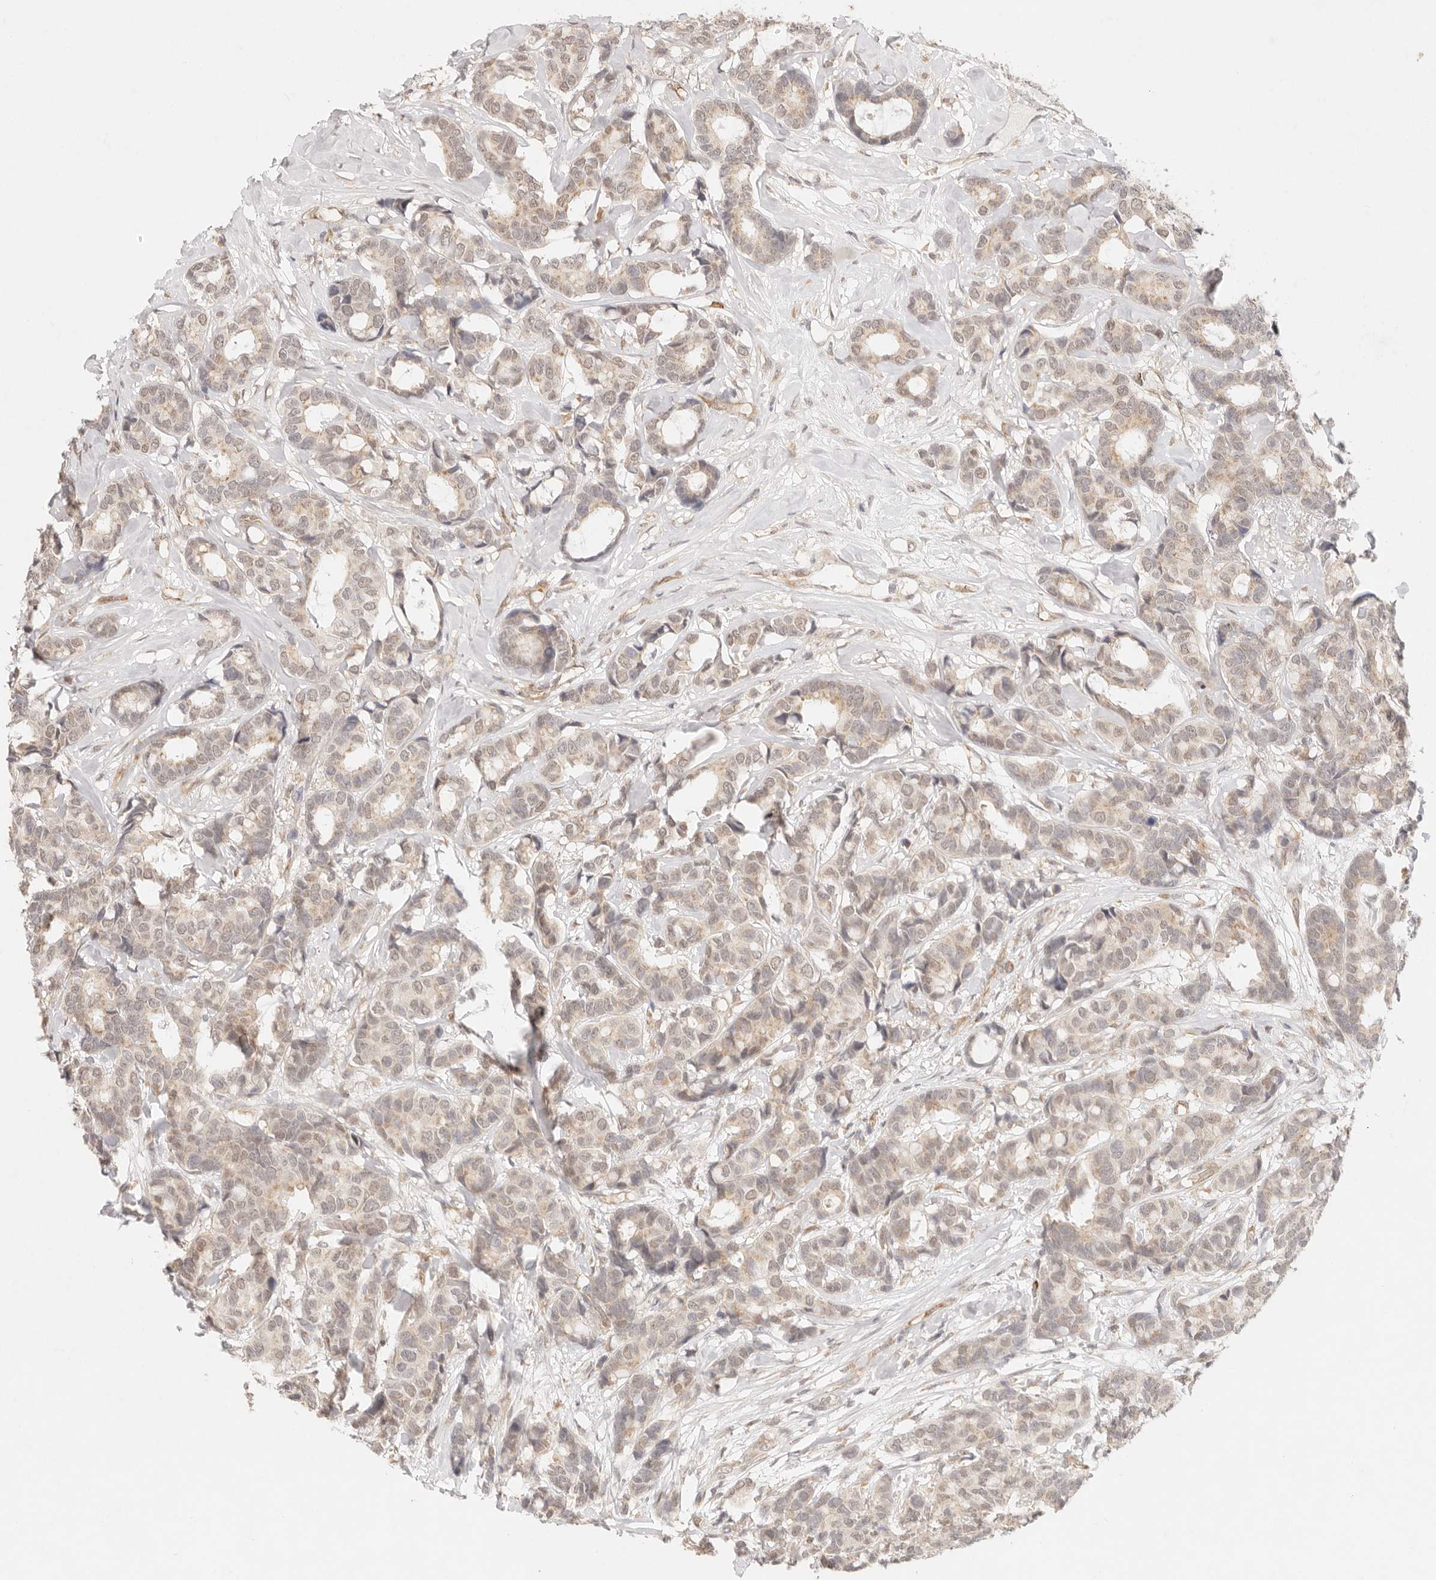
{"staining": {"intensity": "weak", "quantity": "<25%", "location": "cytoplasmic/membranous"}, "tissue": "breast cancer", "cell_type": "Tumor cells", "image_type": "cancer", "snomed": [{"axis": "morphology", "description": "Duct carcinoma"}, {"axis": "topography", "description": "Breast"}], "caption": "High magnification brightfield microscopy of breast cancer stained with DAB (3,3'-diaminobenzidine) (brown) and counterstained with hematoxylin (blue): tumor cells show no significant staining. (Immunohistochemistry (ihc), brightfield microscopy, high magnification).", "gene": "GPR156", "patient": {"sex": "female", "age": 87}}